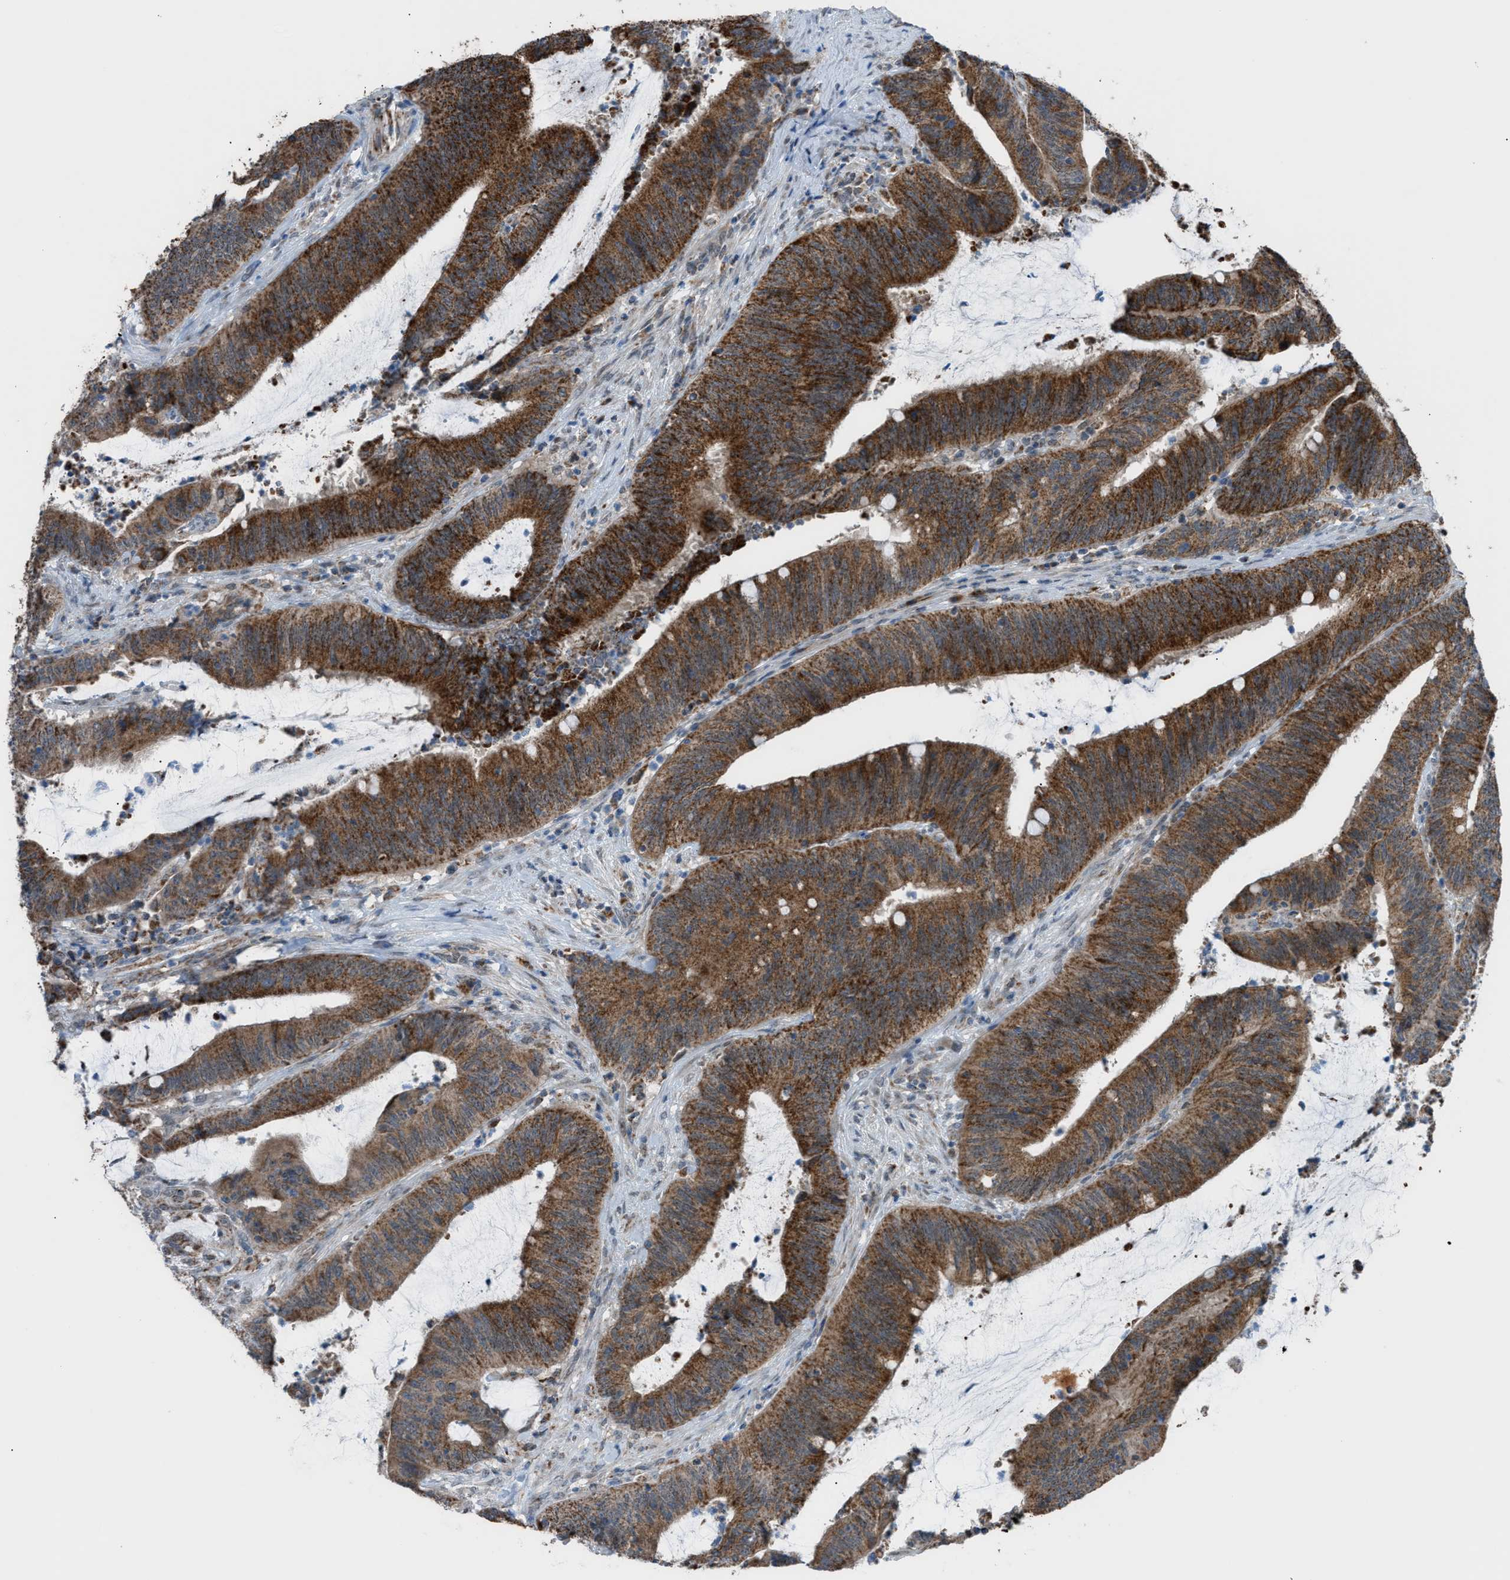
{"staining": {"intensity": "strong", "quantity": ">75%", "location": "cytoplasmic/membranous"}, "tissue": "colorectal cancer", "cell_type": "Tumor cells", "image_type": "cancer", "snomed": [{"axis": "morphology", "description": "Normal tissue, NOS"}, {"axis": "morphology", "description": "Adenocarcinoma, NOS"}, {"axis": "topography", "description": "Rectum"}], "caption": "This micrograph displays colorectal cancer (adenocarcinoma) stained with IHC to label a protein in brown. The cytoplasmic/membranous of tumor cells show strong positivity for the protein. Nuclei are counter-stained blue.", "gene": "SRM", "patient": {"sex": "female", "age": 66}}